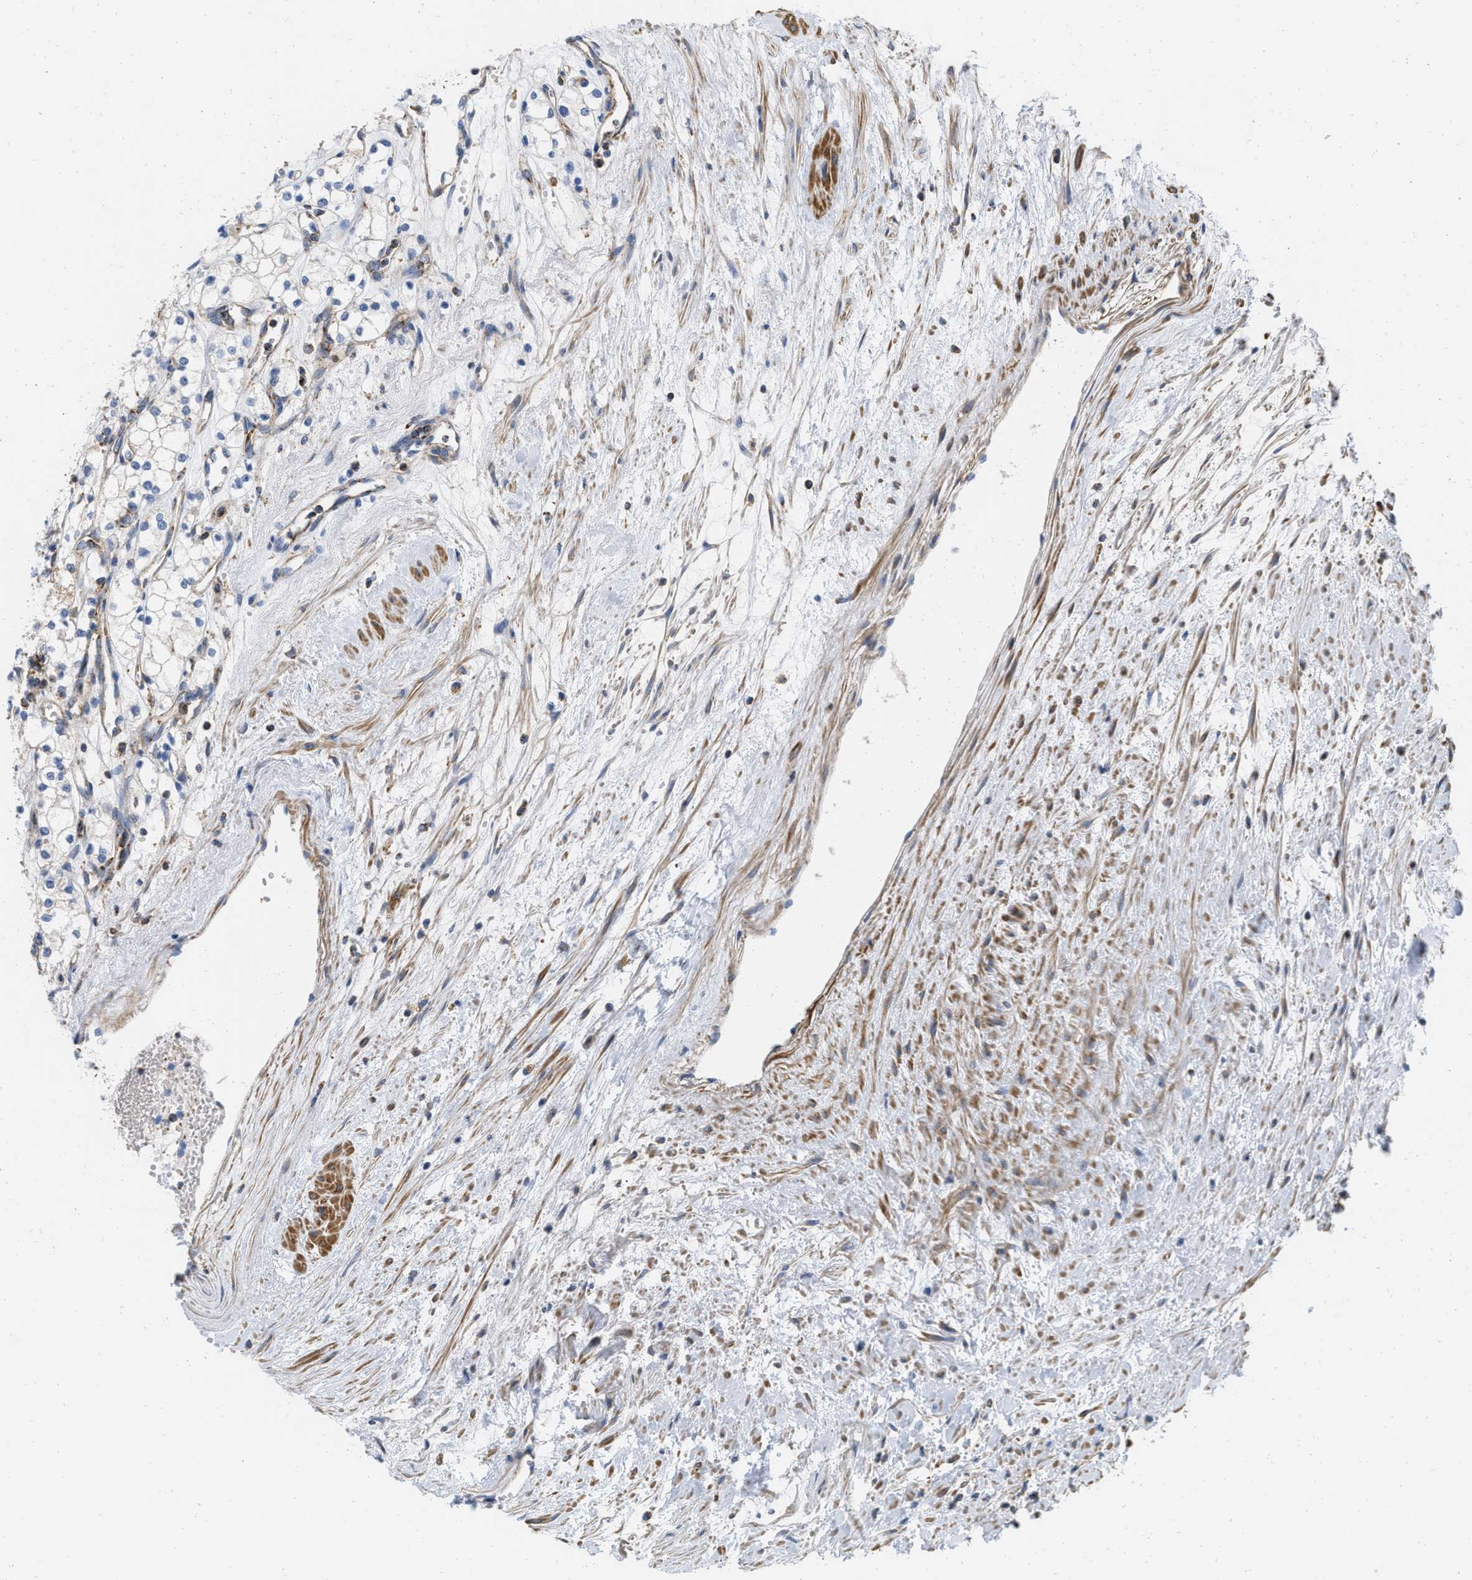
{"staining": {"intensity": "weak", "quantity": "25%-75%", "location": "cytoplasmic/membranous"}, "tissue": "renal cancer", "cell_type": "Tumor cells", "image_type": "cancer", "snomed": [{"axis": "morphology", "description": "Adenocarcinoma, NOS"}, {"axis": "topography", "description": "Kidney"}], "caption": "A low amount of weak cytoplasmic/membranous expression is present in about 25%-75% of tumor cells in adenocarcinoma (renal) tissue. (DAB (3,3'-diaminobenzidine) IHC, brown staining for protein, blue staining for nuclei).", "gene": "GRB10", "patient": {"sex": "male", "age": 59}}